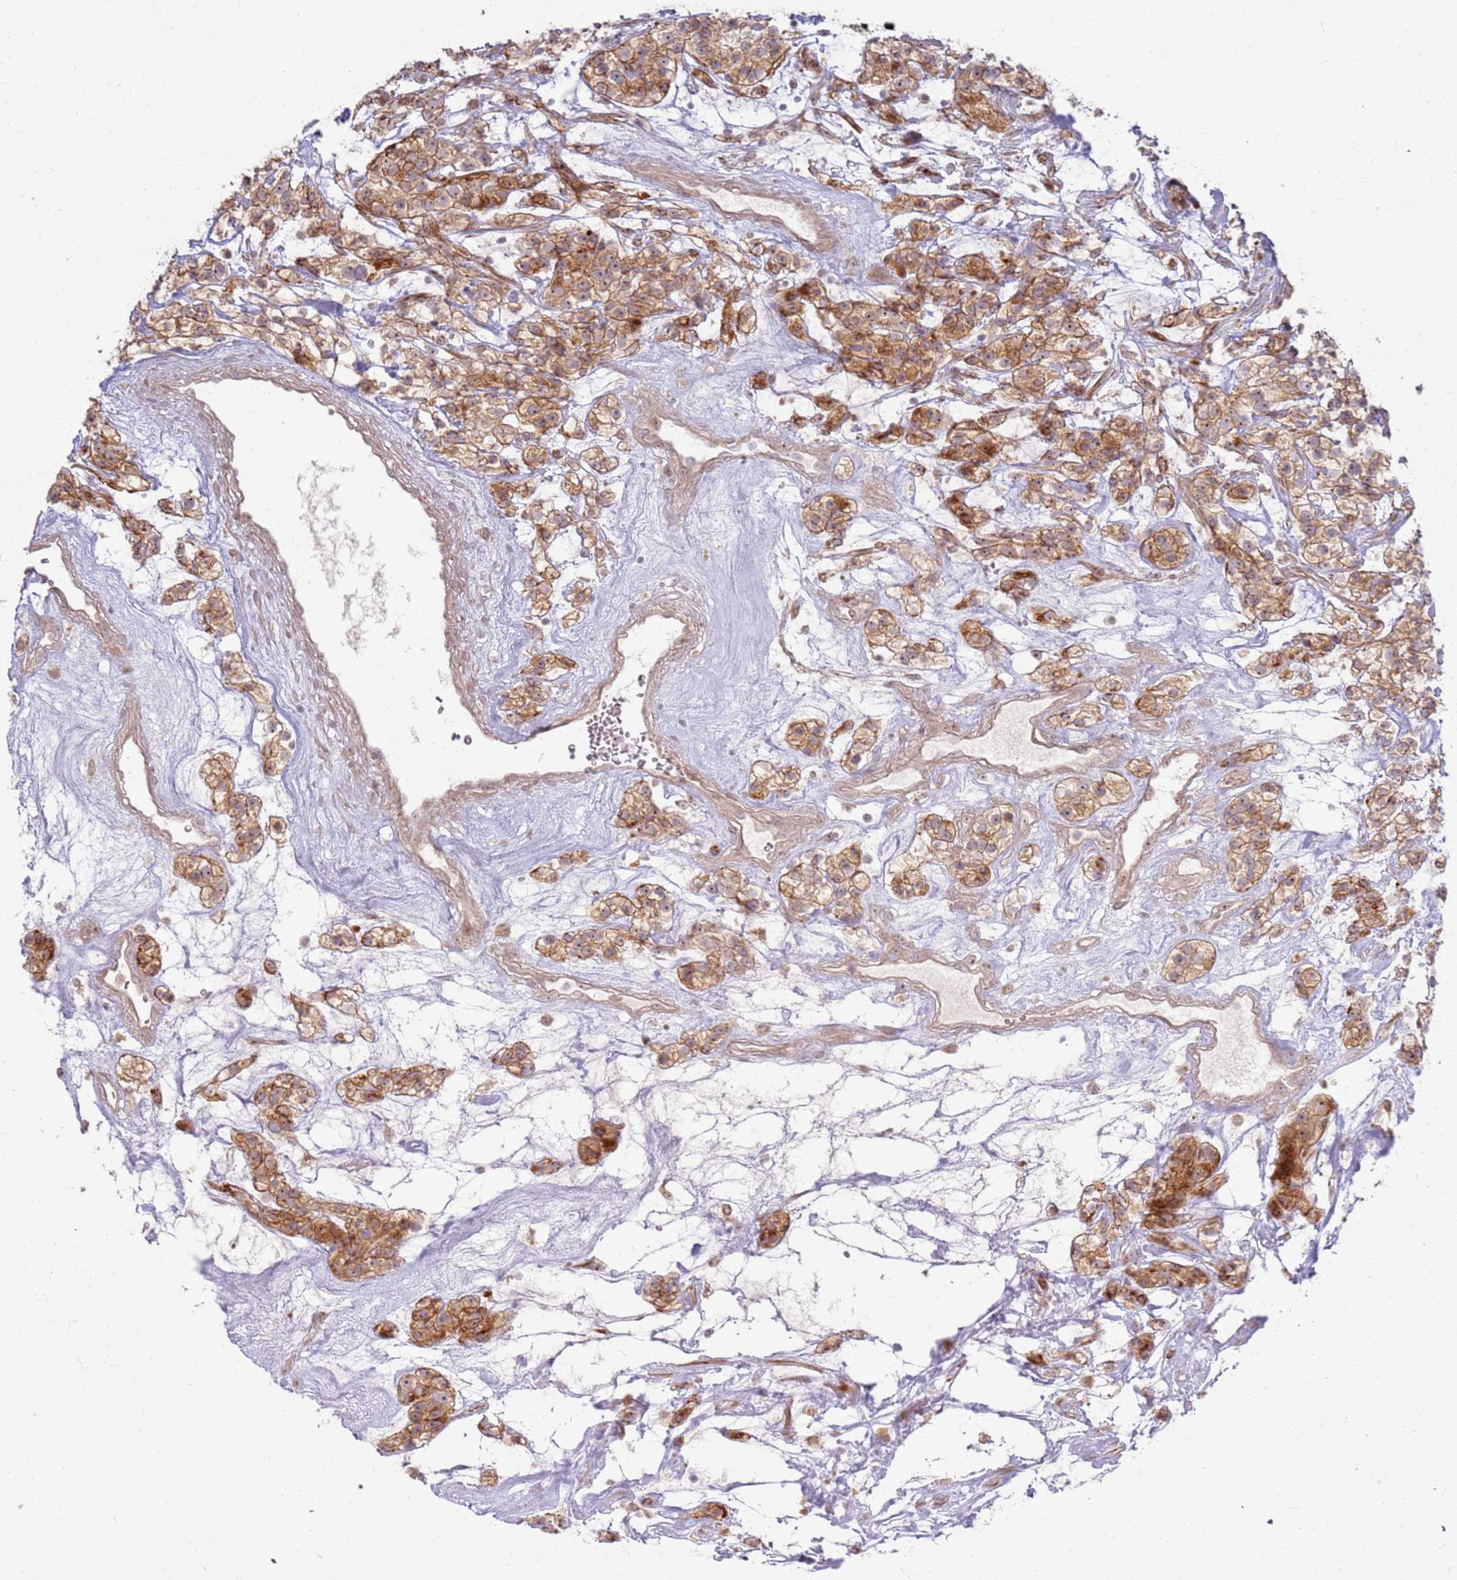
{"staining": {"intensity": "moderate", "quantity": ">75%", "location": "cytoplasmic/membranous,nuclear"}, "tissue": "renal cancer", "cell_type": "Tumor cells", "image_type": "cancer", "snomed": [{"axis": "morphology", "description": "Adenocarcinoma, NOS"}, {"axis": "topography", "description": "Kidney"}], "caption": "The image reveals a brown stain indicating the presence of a protein in the cytoplasmic/membranous and nuclear of tumor cells in renal adenocarcinoma.", "gene": "CNPY1", "patient": {"sex": "female", "age": 57}}